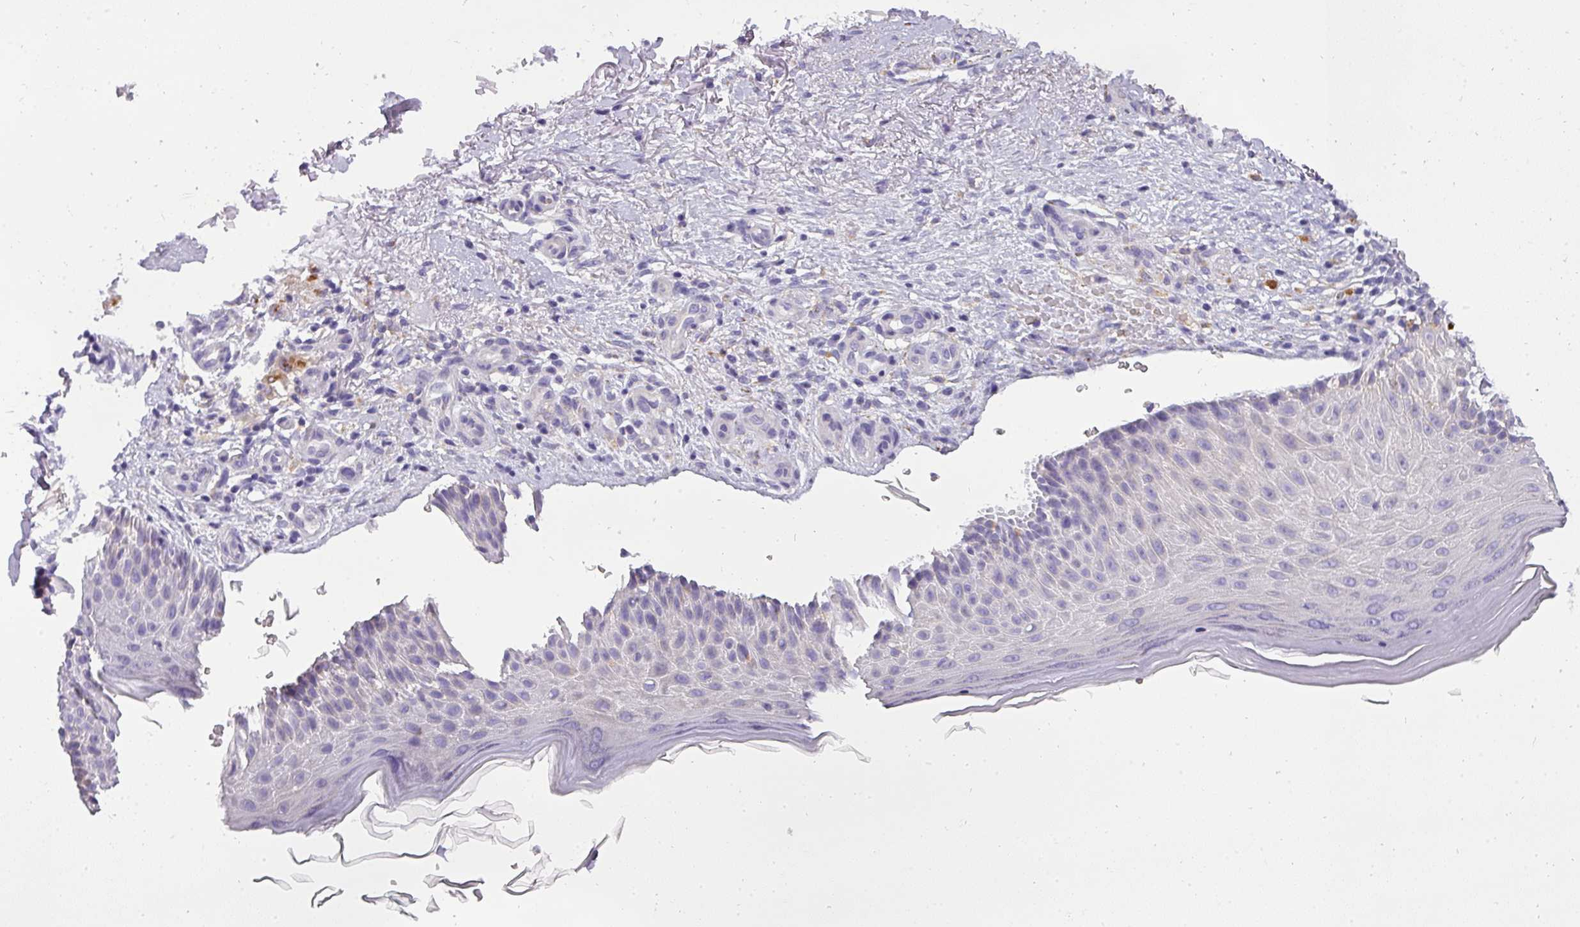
{"staining": {"intensity": "moderate", "quantity": "<25%", "location": "cytoplasmic/membranous"}, "tissue": "skin cancer", "cell_type": "Tumor cells", "image_type": "cancer", "snomed": [{"axis": "morphology", "description": "Normal tissue, NOS"}, {"axis": "morphology", "description": "Basal cell carcinoma"}, {"axis": "topography", "description": "Skin"}], "caption": "Skin basal cell carcinoma stained with DAB immunohistochemistry reveals low levels of moderate cytoplasmic/membranous staining in about <25% of tumor cells.", "gene": "ATP6V1D", "patient": {"sex": "female", "age": 67}}